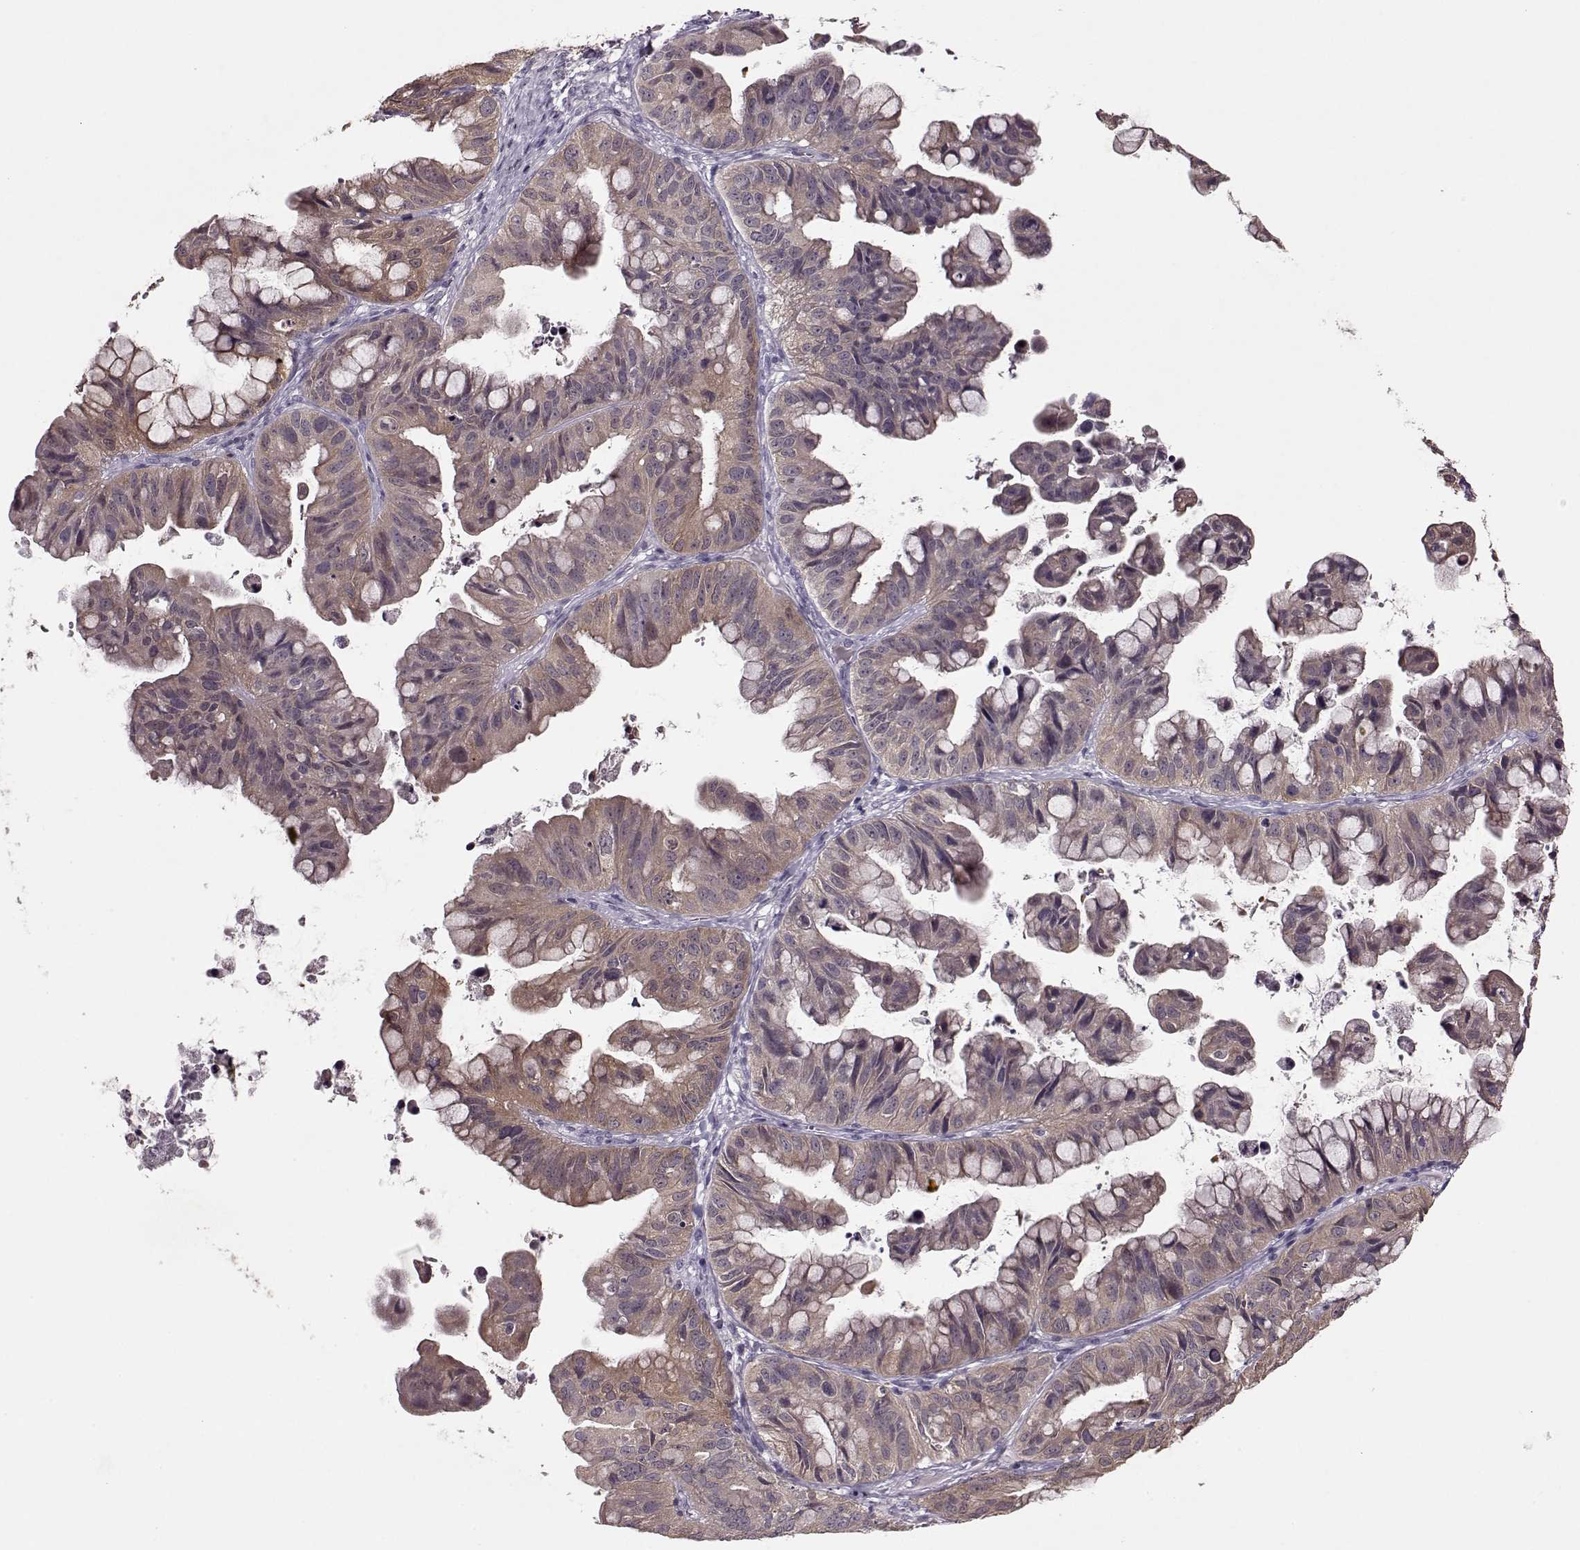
{"staining": {"intensity": "moderate", "quantity": ">75%", "location": "cytoplasmic/membranous"}, "tissue": "ovarian cancer", "cell_type": "Tumor cells", "image_type": "cancer", "snomed": [{"axis": "morphology", "description": "Cystadenocarcinoma, mucinous, NOS"}, {"axis": "topography", "description": "Ovary"}], "caption": "Ovarian mucinous cystadenocarcinoma was stained to show a protein in brown. There is medium levels of moderate cytoplasmic/membranous expression in about >75% of tumor cells.", "gene": "ACOT11", "patient": {"sex": "female", "age": 76}}